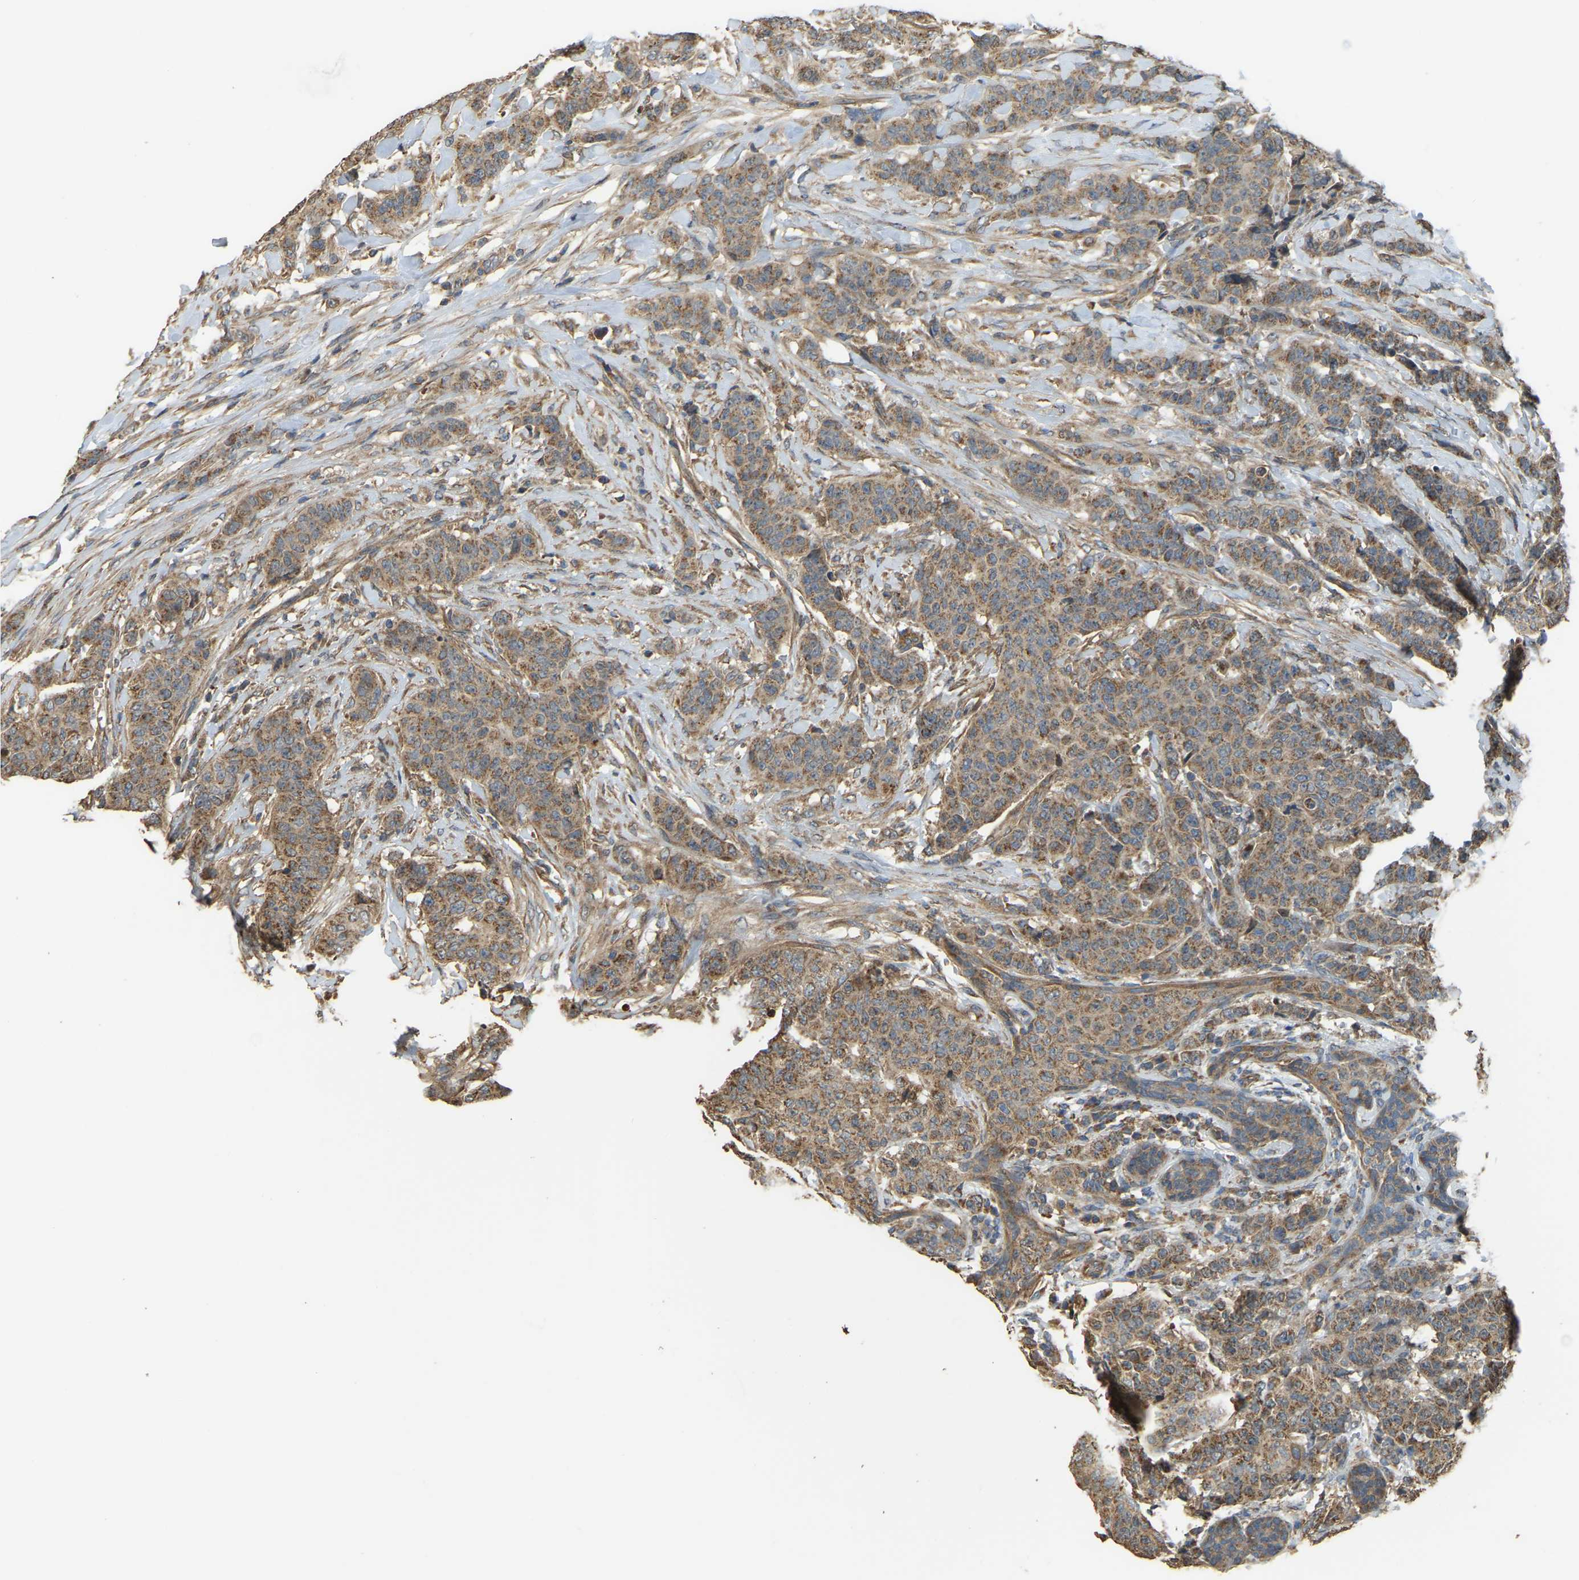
{"staining": {"intensity": "moderate", "quantity": ">75%", "location": "cytoplasmic/membranous"}, "tissue": "breast cancer", "cell_type": "Tumor cells", "image_type": "cancer", "snomed": [{"axis": "morphology", "description": "Normal tissue, NOS"}, {"axis": "morphology", "description": "Duct carcinoma"}, {"axis": "topography", "description": "Breast"}], "caption": "A micrograph of breast invasive ductal carcinoma stained for a protein reveals moderate cytoplasmic/membranous brown staining in tumor cells.", "gene": "GNG2", "patient": {"sex": "female", "age": 40}}